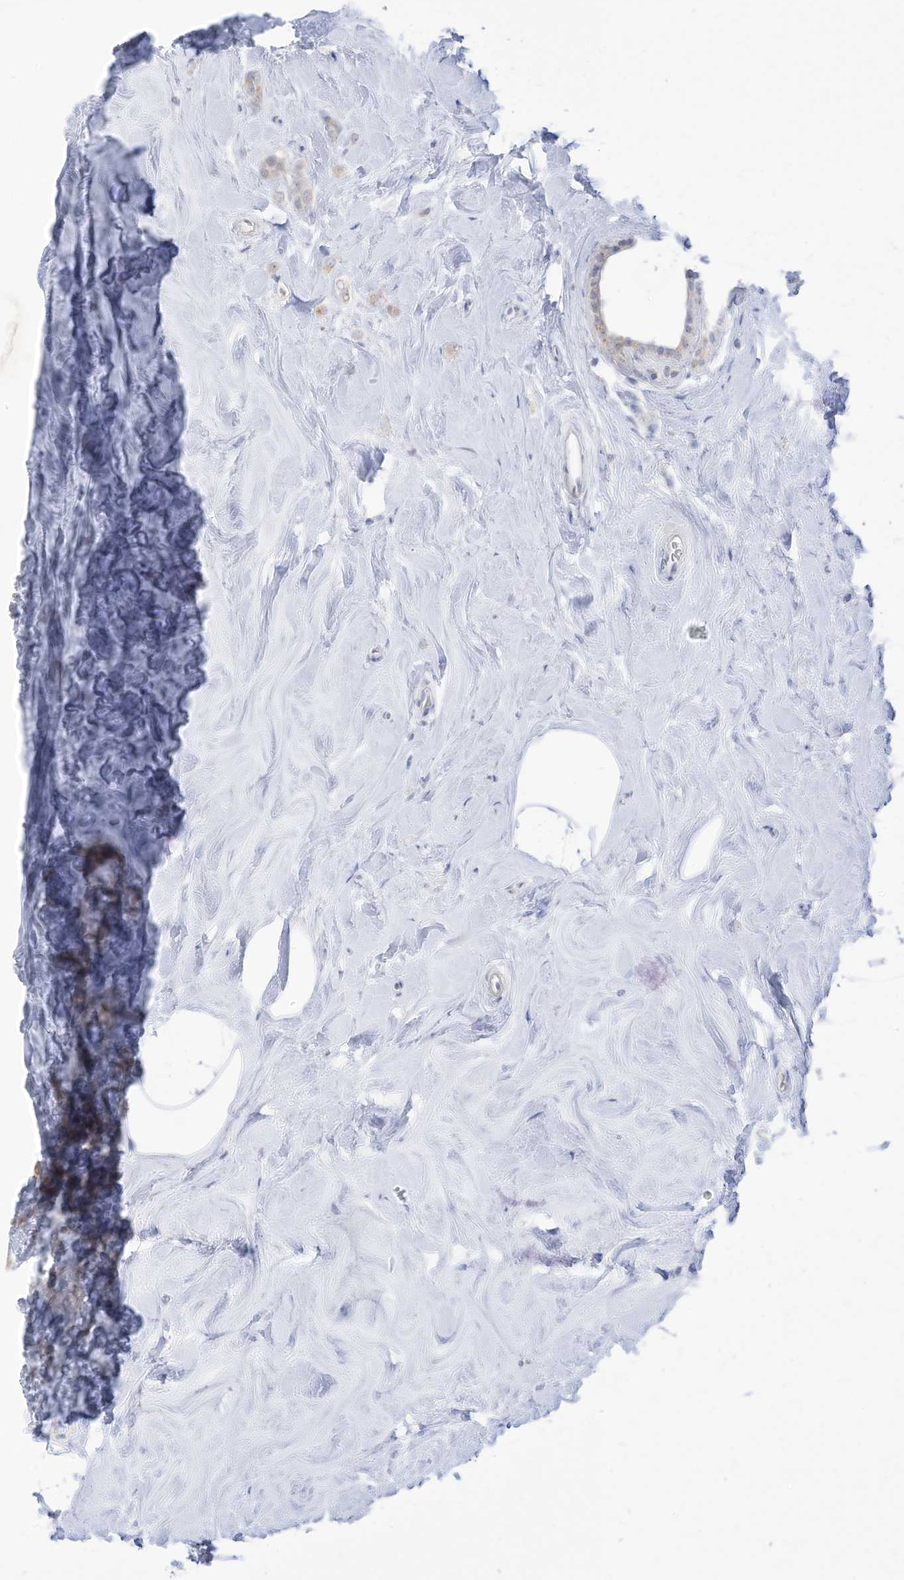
{"staining": {"intensity": "weak", "quantity": ">75%", "location": "cytoplasmic/membranous"}, "tissue": "breast cancer", "cell_type": "Tumor cells", "image_type": "cancer", "snomed": [{"axis": "morphology", "description": "Lobular carcinoma"}, {"axis": "topography", "description": "Breast"}], "caption": "Weak cytoplasmic/membranous expression is seen in about >75% of tumor cells in breast cancer.", "gene": "OGT", "patient": {"sex": "female", "age": 47}}